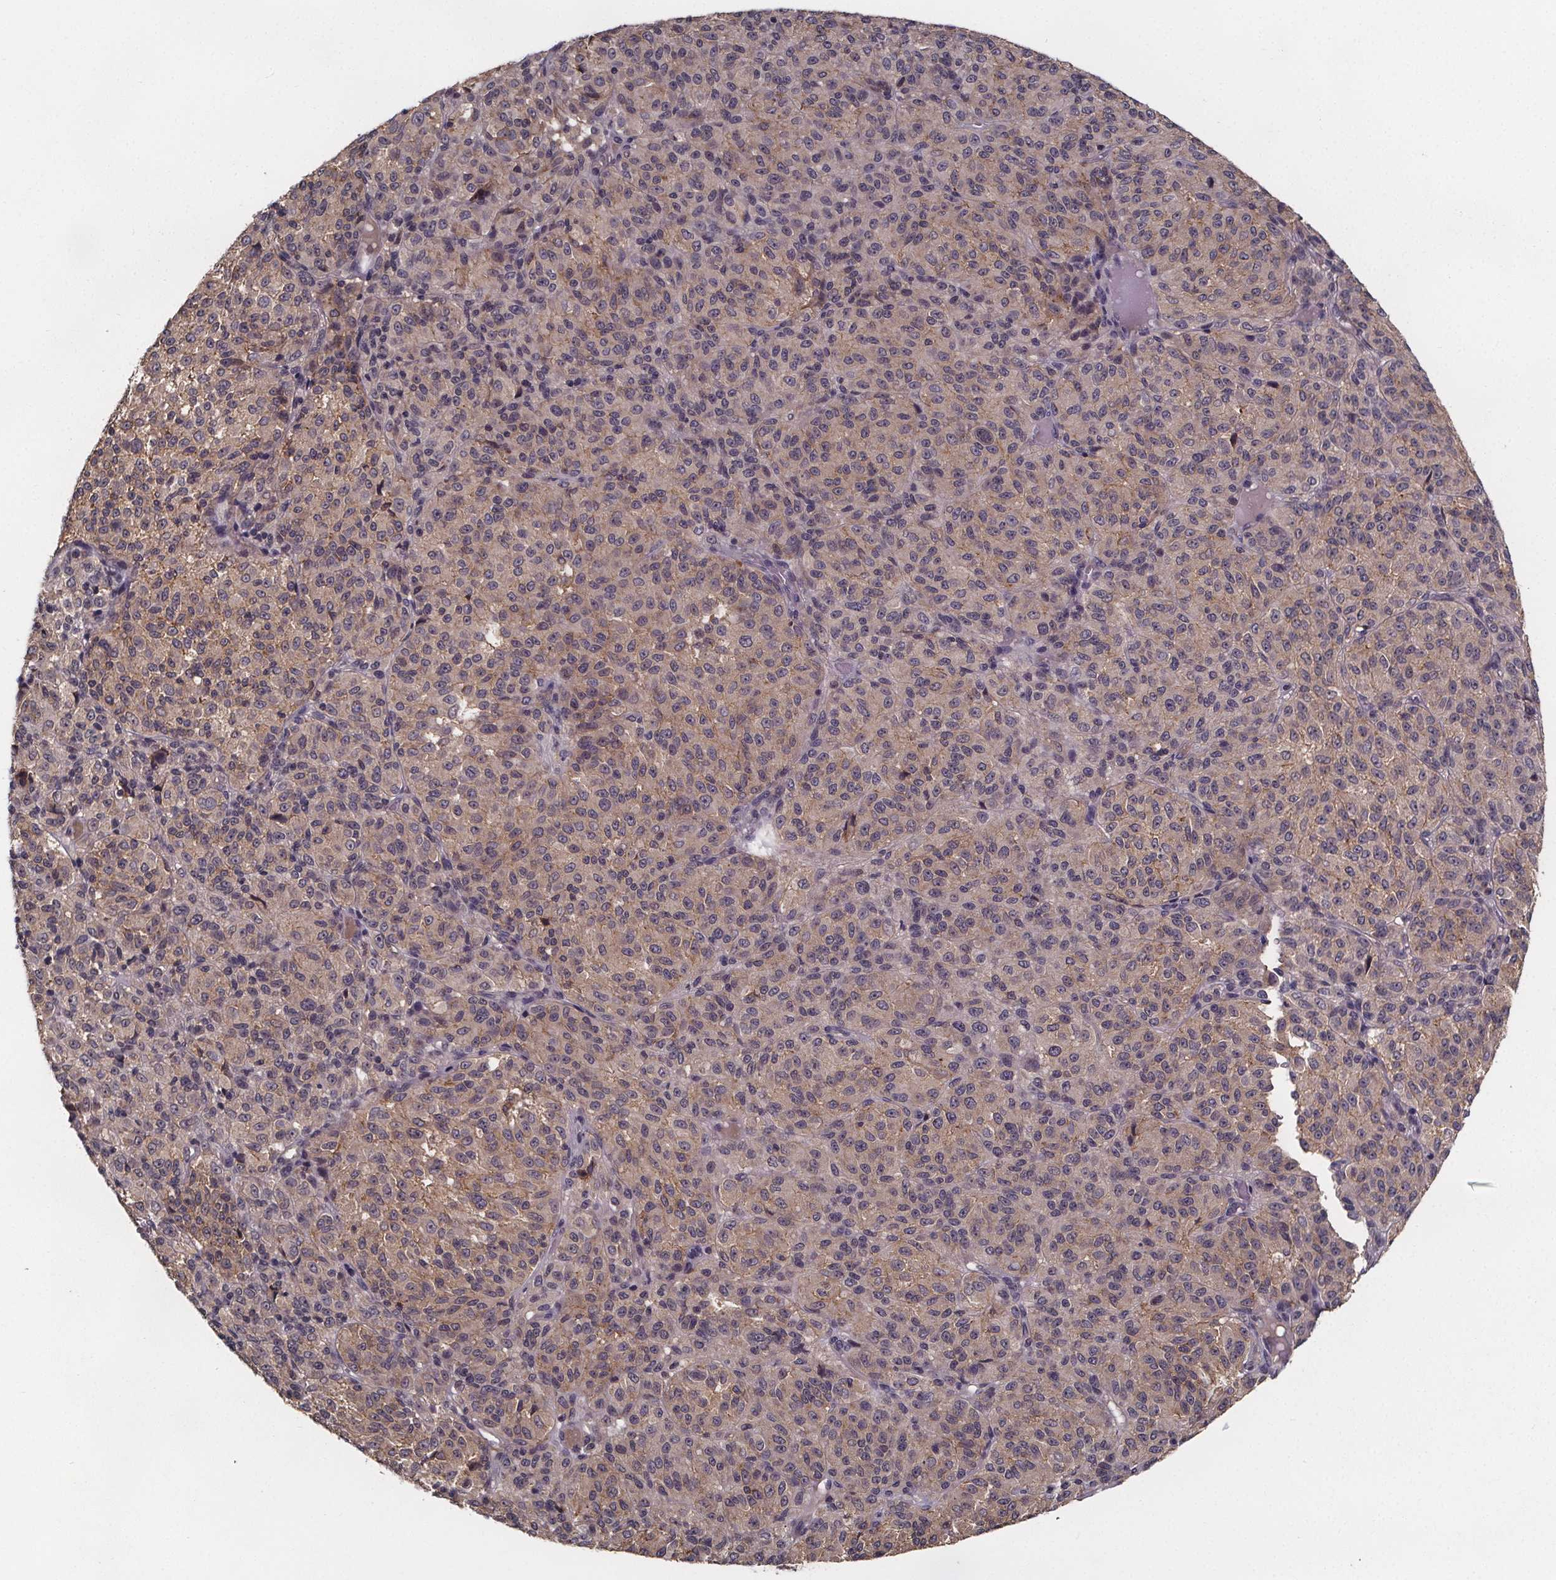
{"staining": {"intensity": "weak", "quantity": "25%-75%", "location": "cytoplasmic/membranous"}, "tissue": "melanoma", "cell_type": "Tumor cells", "image_type": "cancer", "snomed": [{"axis": "morphology", "description": "Malignant melanoma, Metastatic site"}, {"axis": "topography", "description": "Brain"}], "caption": "Human malignant melanoma (metastatic site) stained with a protein marker shows weak staining in tumor cells.", "gene": "SMIM1", "patient": {"sex": "female", "age": 56}}